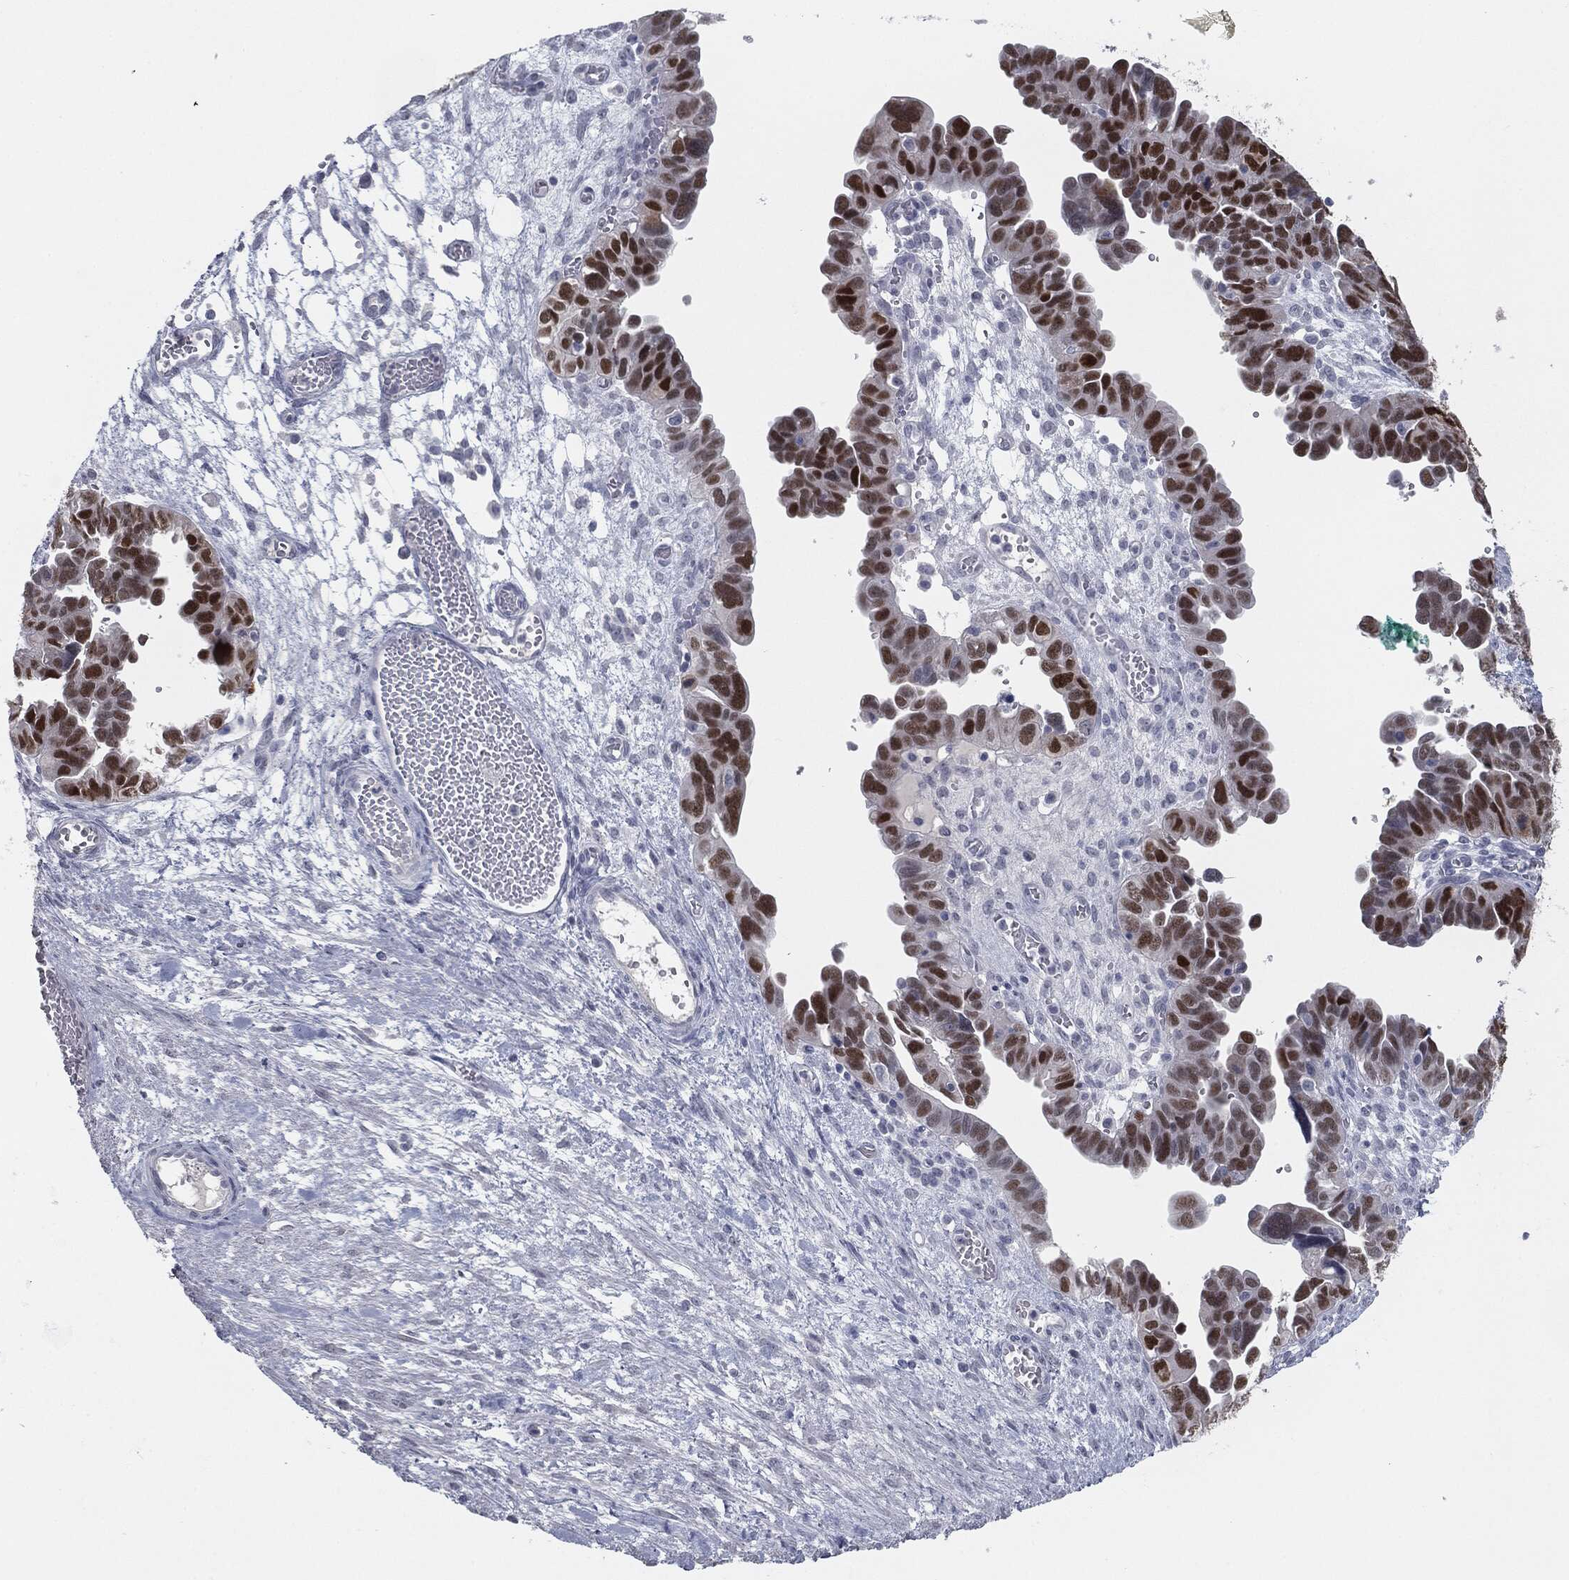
{"staining": {"intensity": "strong", "quantity": "25%-75%", "location": "nuclear"}, "tissue": "ovarian cancer", "cell_type": "Tumor cells", "image_type": "cancer", "snomed": [{"axis": "morphology", "description": "Cystadenocarcinoma, serous, NOS"}, {"axis": "topography", "description": "Ovary"}], "caption": "Ovarian serous cystadenocarcinoma stained for a protein displays strong nuclear positivity in tumor cells.", "gene": "PRAME", "patient": {"sex": "female", "age": 64}}